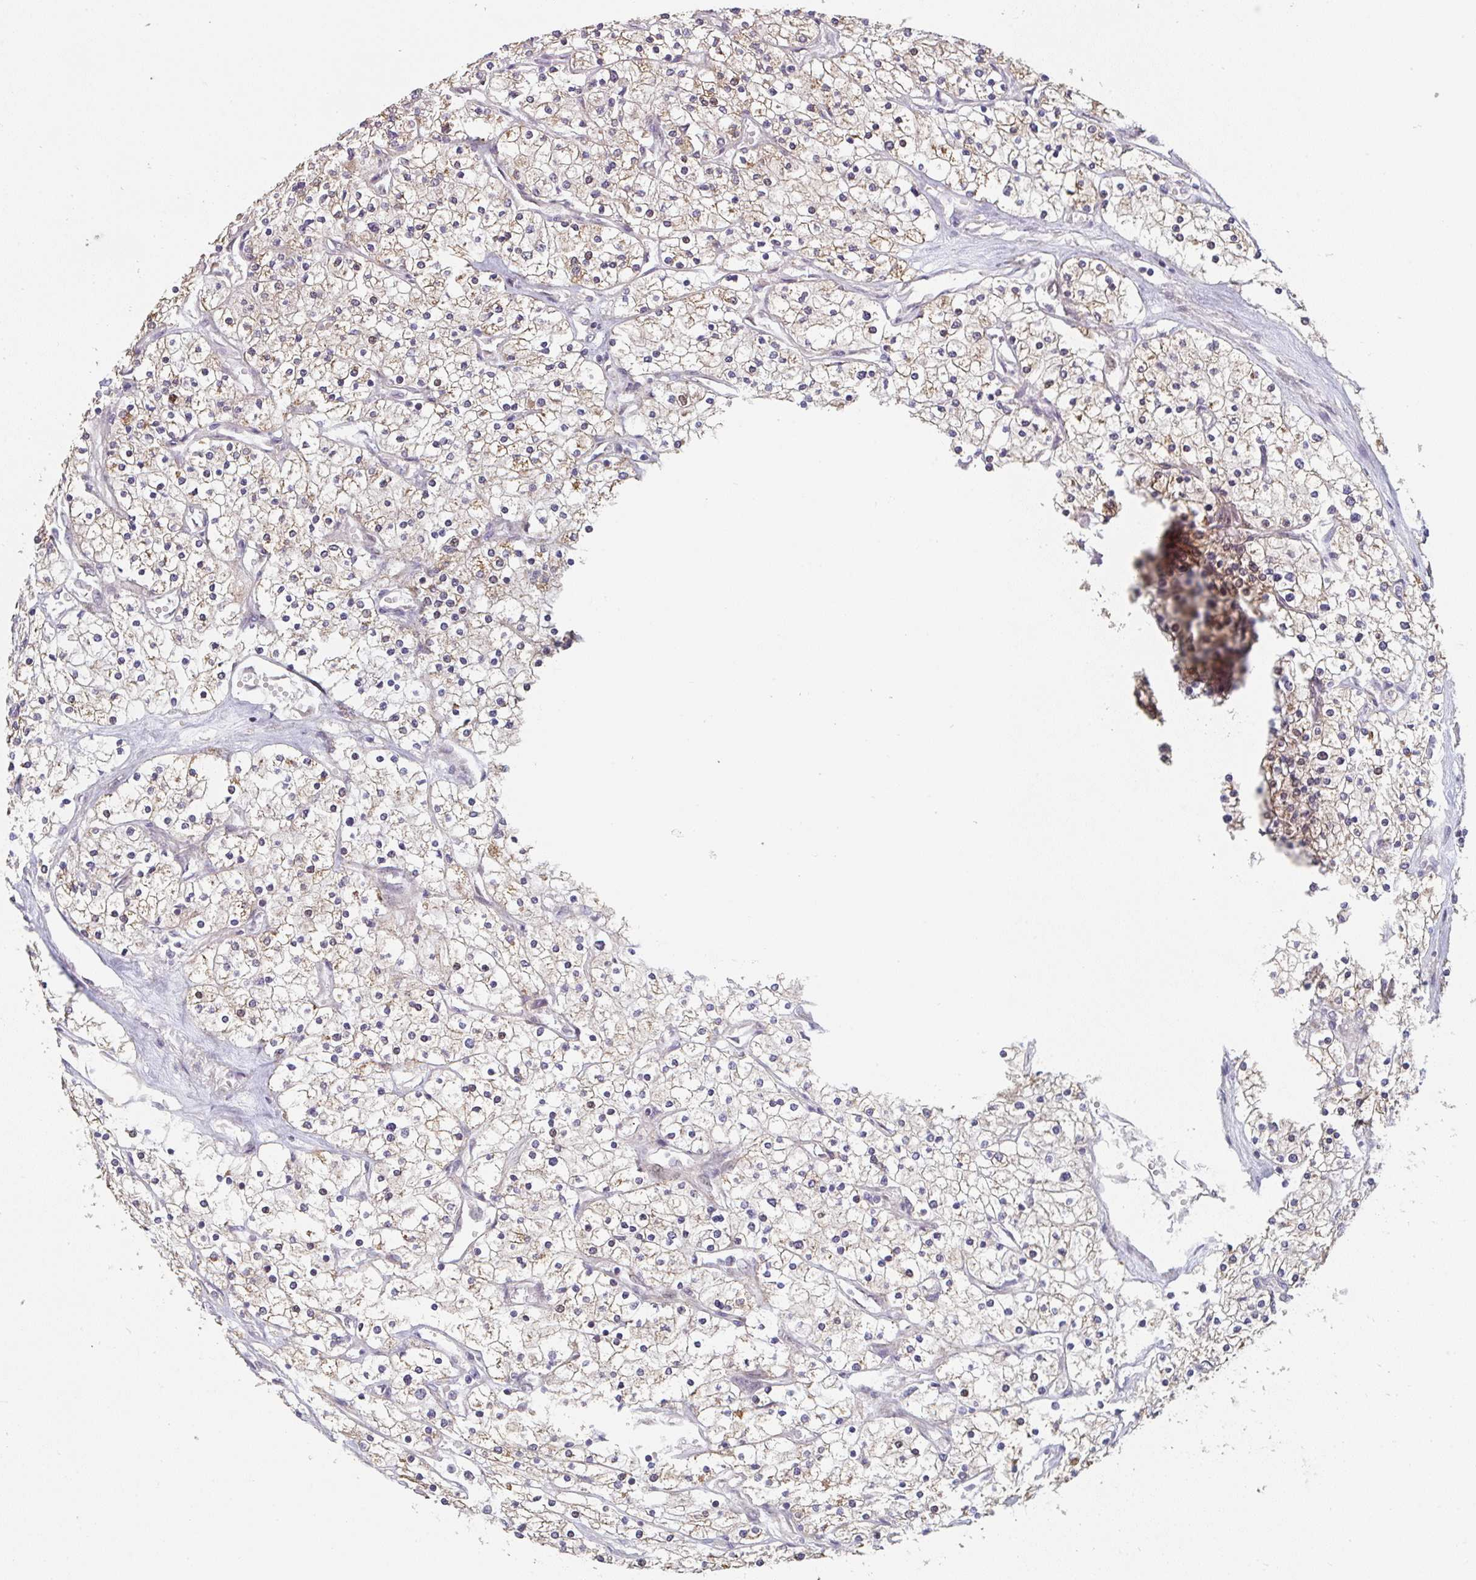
{"staining": {"intensity": "weak", "quantity": "25%-75%", "location": "cytoplasmic/membranous"}, "tissue": "renal cancer", "cell_type": "Tumor cells", "image_type": "cancer", "snomed": [{"axis": "morphology", "description": "Adenocarcinoma, NOS"}, {"axis": "topography", "description": "Kidney"}], "caption": "A low amount of weak cytoplasmic/membranous positivity is present in about 25%-75% of tumor cells in renal cancer tissue.", "gene": "RANGRF", "patient": {"sex": "male", "age": 80}}